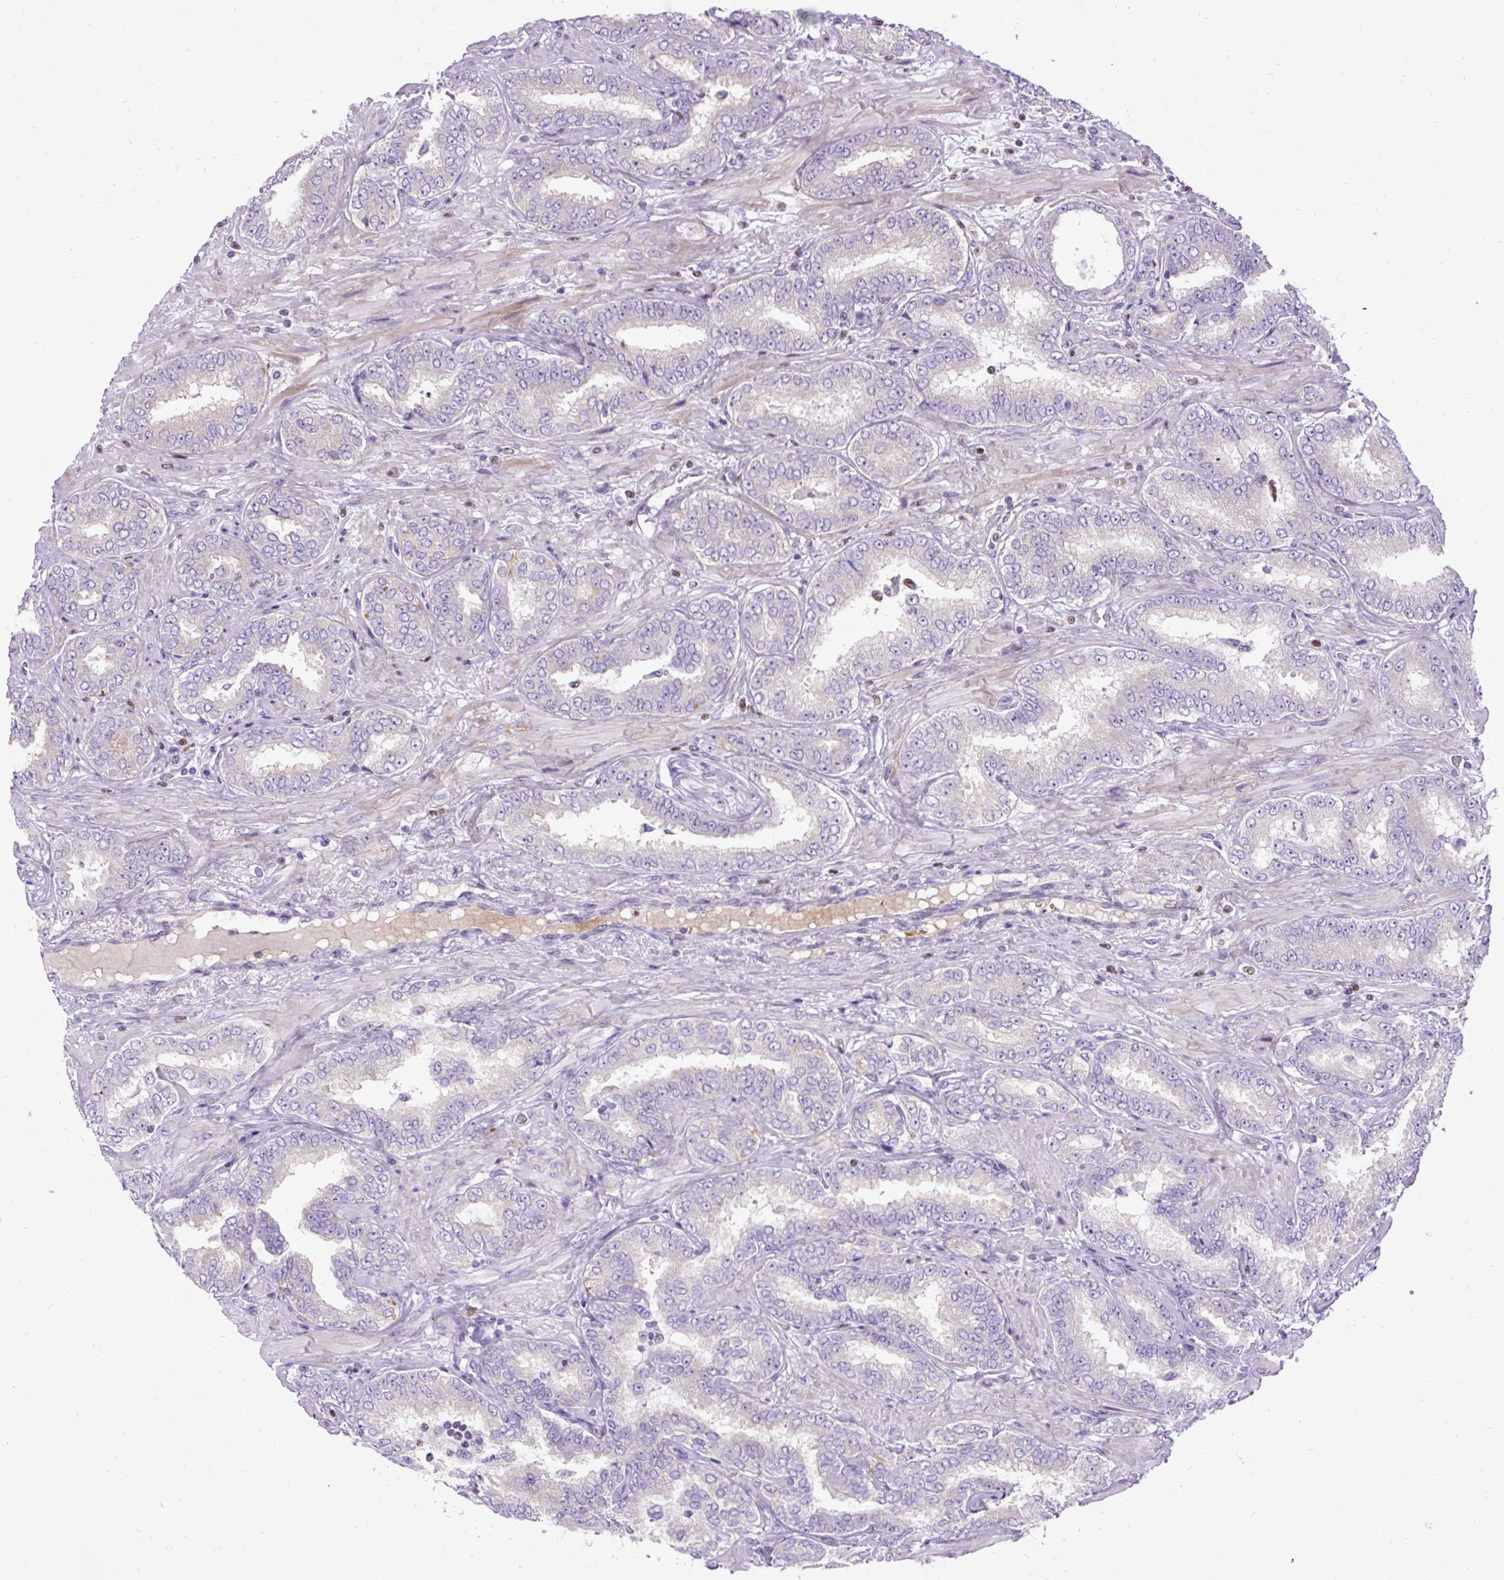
{"staining": {"intensity": "negative", "quantity": "none", "location": "none"}, "tissue": "prostate cancer", "cell_type": "Tumor cells", "image_type": "cancer", "snomed": [{"axis": "morphology", "description": "Adenocarcinoma, High grade"}, {"axis": "topography", "description": "Prostate"}], "caption": "The immunohistochemistry (IHC) micrograph has no significant staining in tumor cells of adenocarcinoma (high-grade) (prostate) tissue.", "gene": "SPC24", "patient": {"sex": "male", "age": 72}}